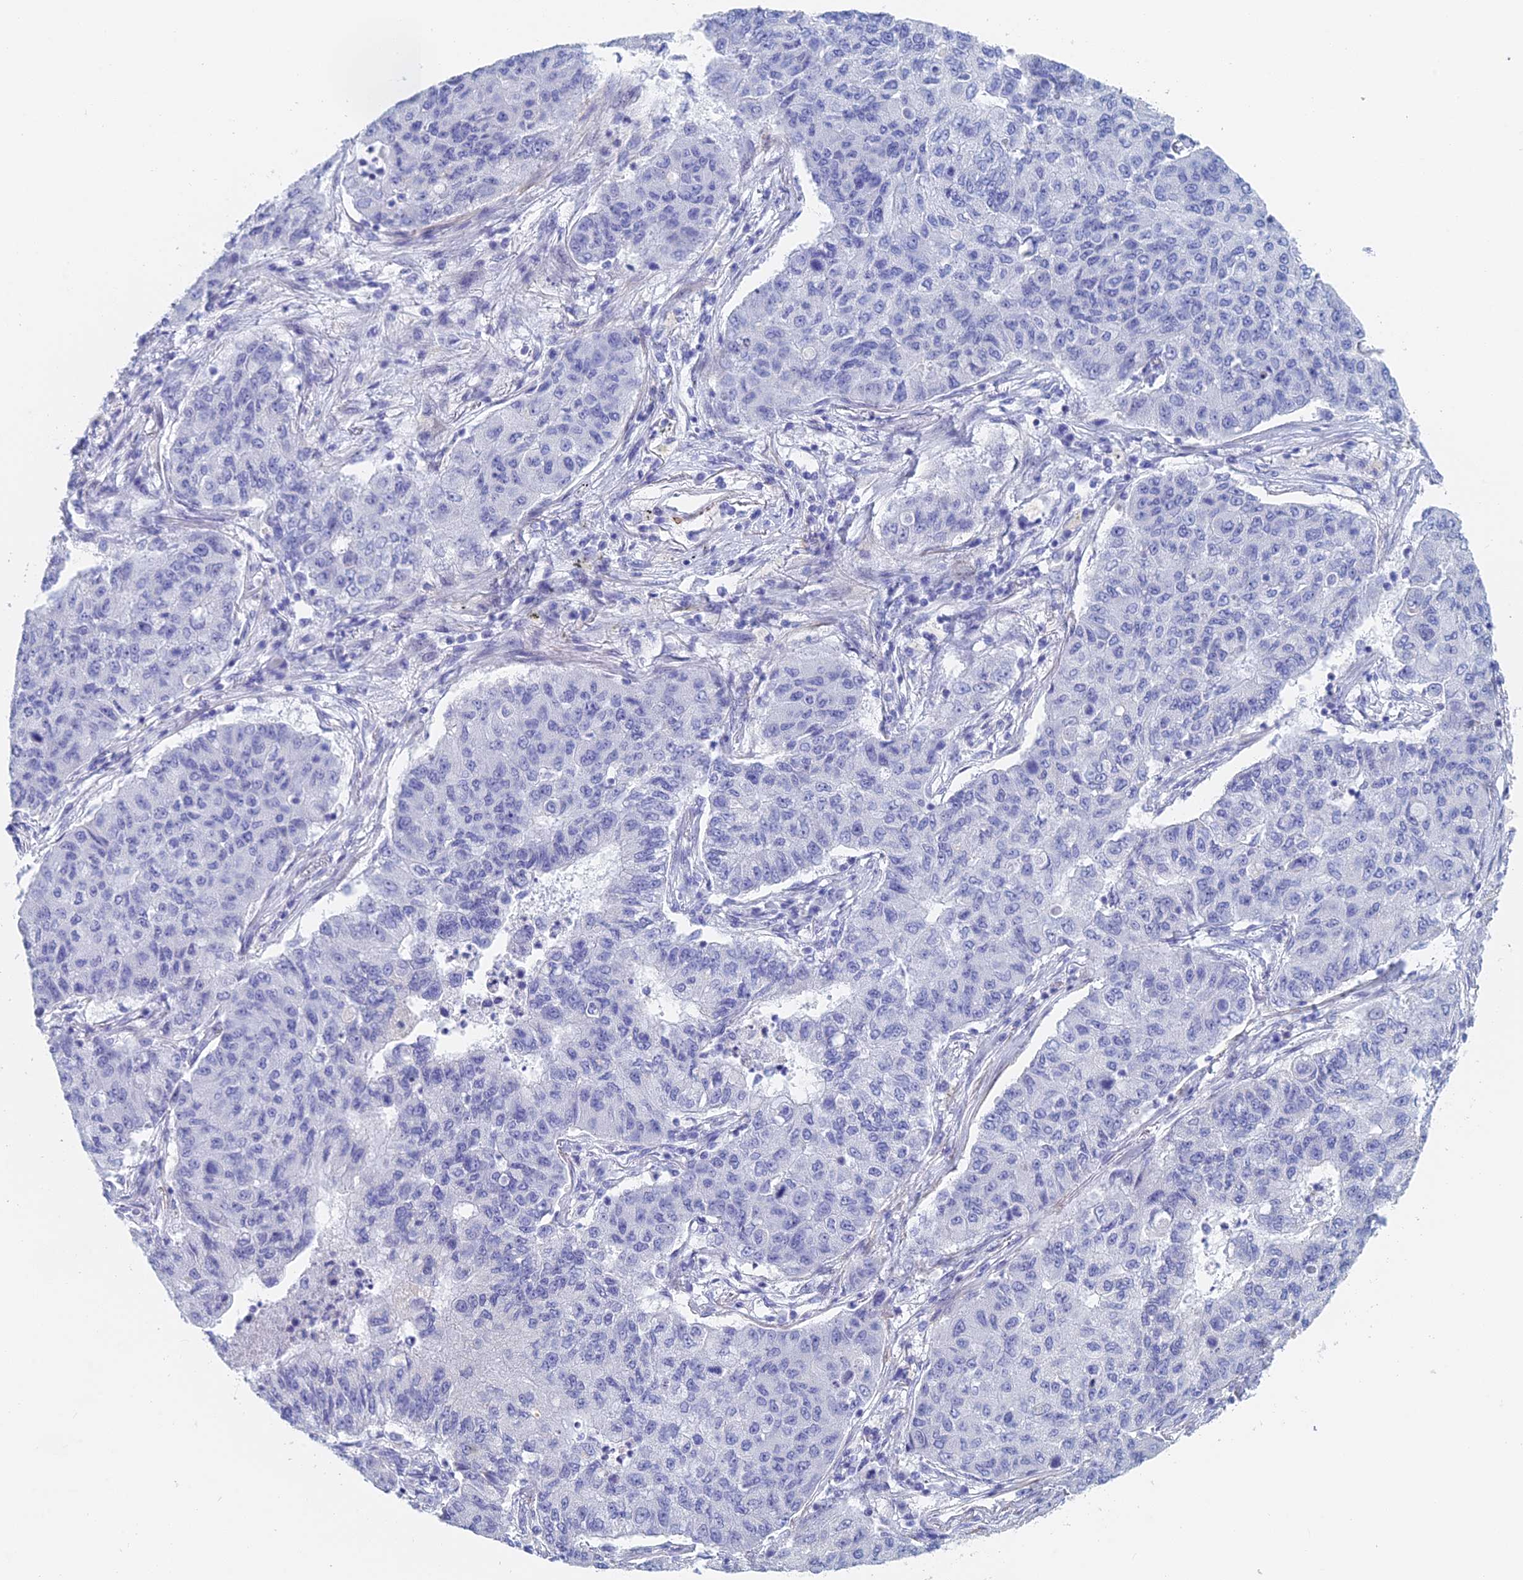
{"staining": {"intensity": "negative", "quantity": "none", "location": "none"}, "tissue": "lung cancer", "cell_type": "Tumor cells", "image_type": "cancer", "snomed": [{"axis": "morphology", "description": "Squamous cell carcinoma, NOS"}, {"axis": "topography", "description": "Lung"}], "caption": "This is an IHC micrograph of human lung cancer. There is no positivity in tumor cells.", "gene": "KCNK18", "patient": {"sex": "male", "age": 74}}